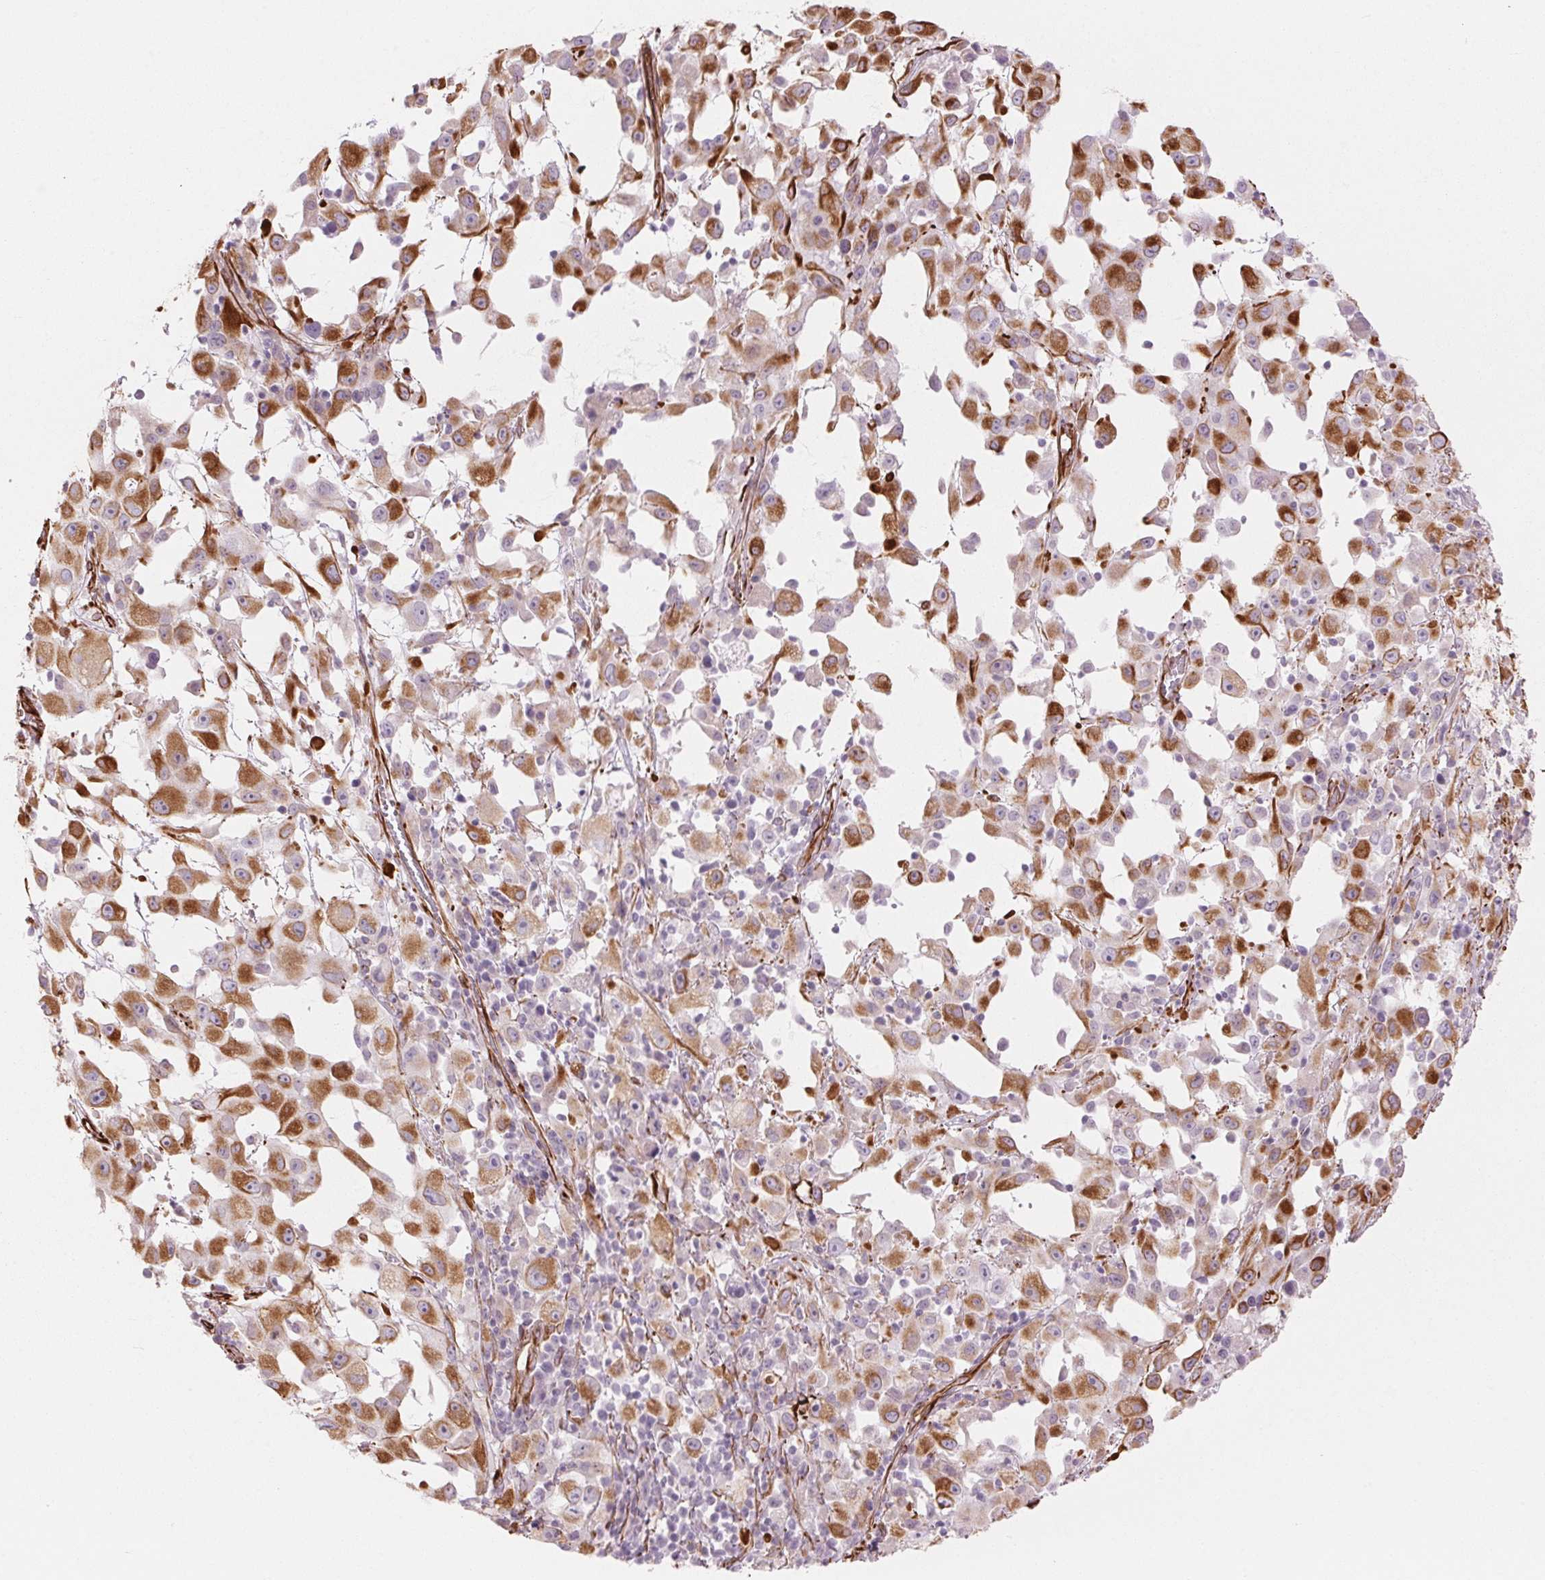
{"staining": {"intensity": "moderate", "quantity": ">75%", "location": "cytoplasmic/membranous"}, "tissue": "melanoma", "cell_type": "Tumor cells", "image_type": "cancer", "snomed": [{"axis": "morphology", "description": "Malignant melanoma, Metastatic site"}, {"axis": "topography", "description": "Soft tissue"}], "caption": "Malignant melanoma (metastatic site) tissue displays moderate cytoplasmic/membranous staining in about >75% of tumor cells The staining was performed using DAB to visualize the protein expression in brown, while the nuclei were stained in blue with hematoxylin (Magnification: 20x).", "gene": "CLPS", "patient": {"sex": "male", "age": 50}}